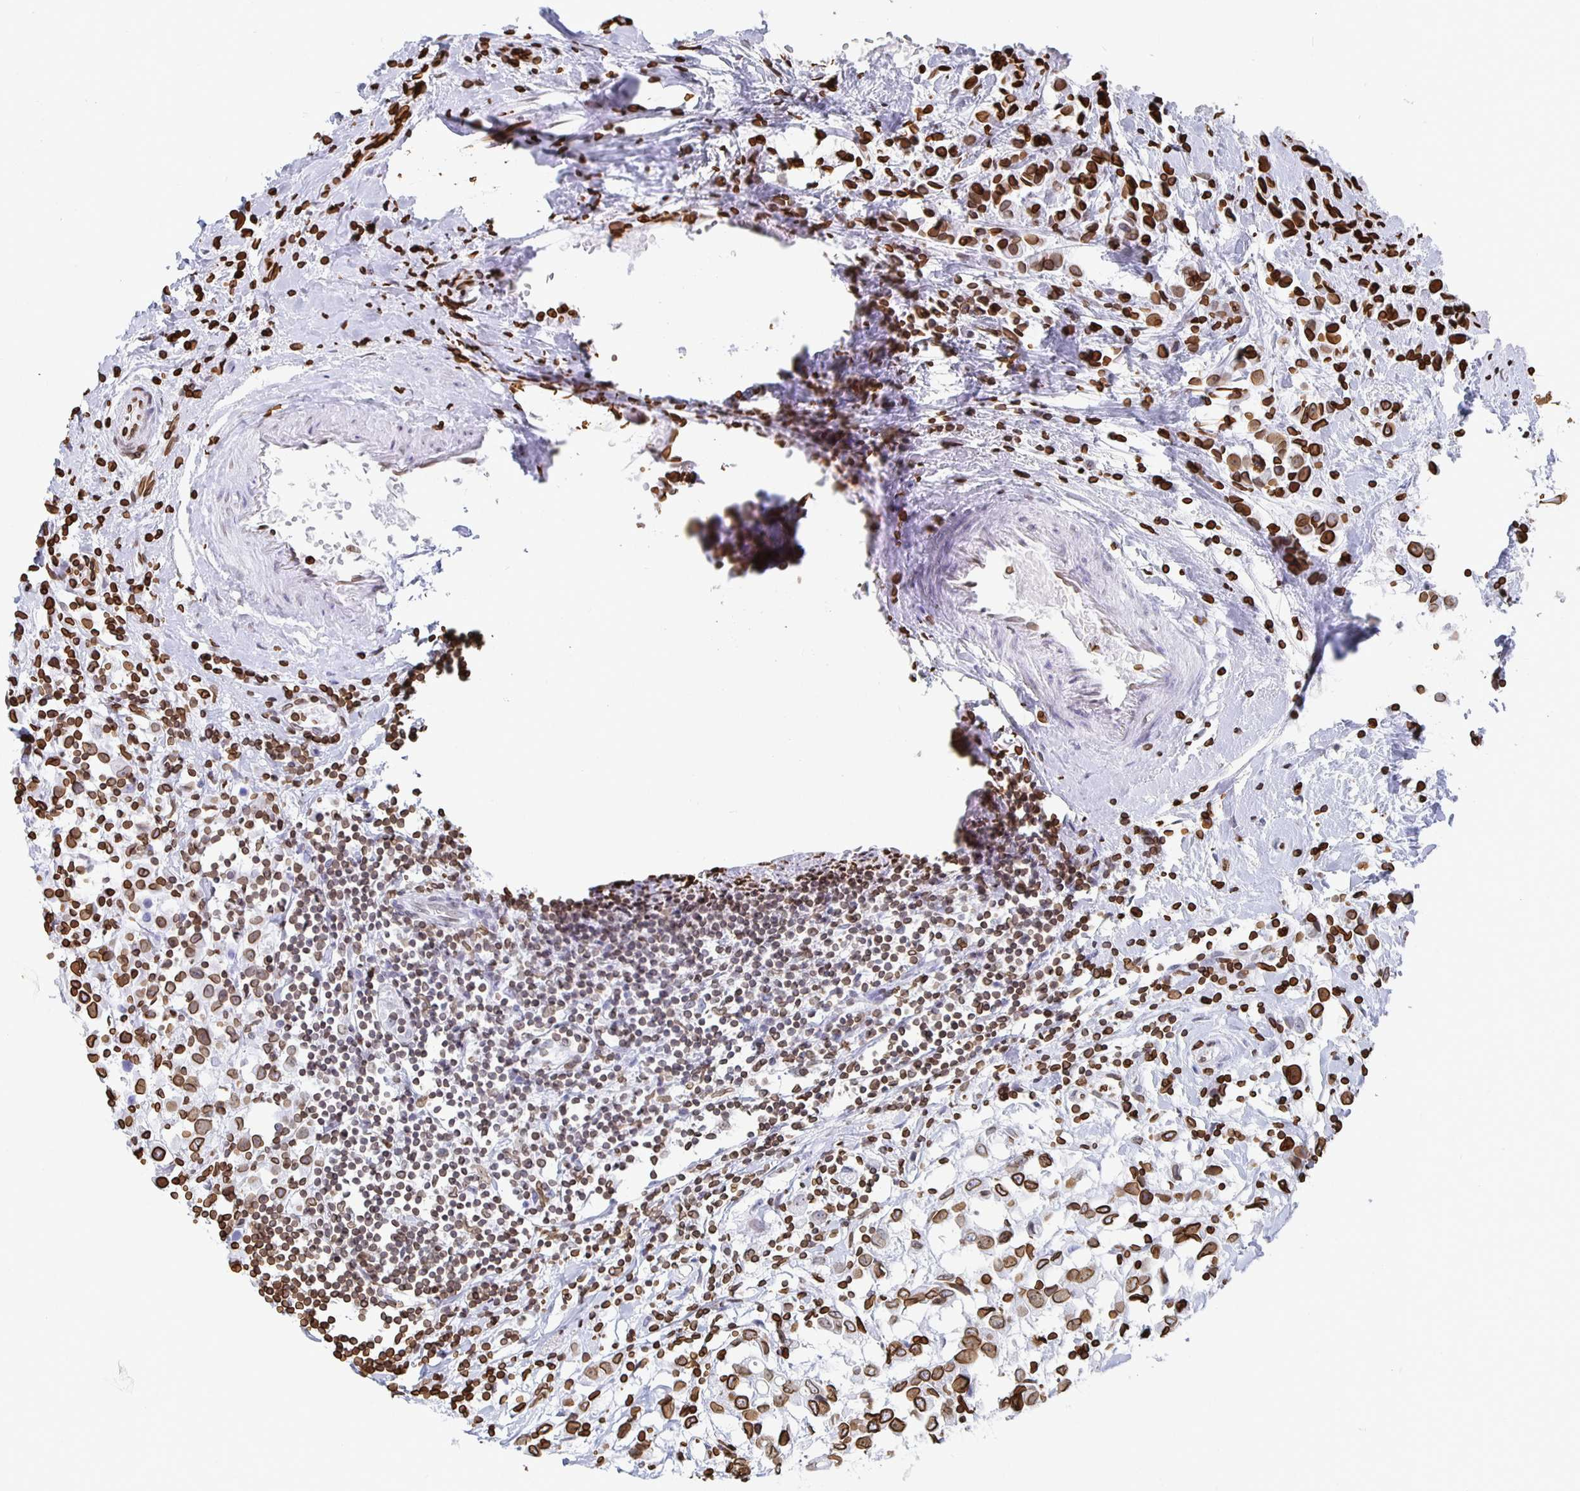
{"staining": {"intensity": "strong", "quantity": ">75%", "location": "cytoplasmic/membranous,nuclear"}, "tissue": "breast cancer", "cell_type": "Tumor cells", "image_type": "cancer", "snomed": [{"axis": "morphology", "description": "Duct carcinoma"}, {"axis": "topography", "description": "Breast"}], "caption": "DAB immunohistochemical staining of breast cancer exhibits strong cytoplasmic/membranous and nuclear protein expression in about >75% of tumor cells.", "gene": "LMNB1", "patient": {"sex": "female", "age": 61}}